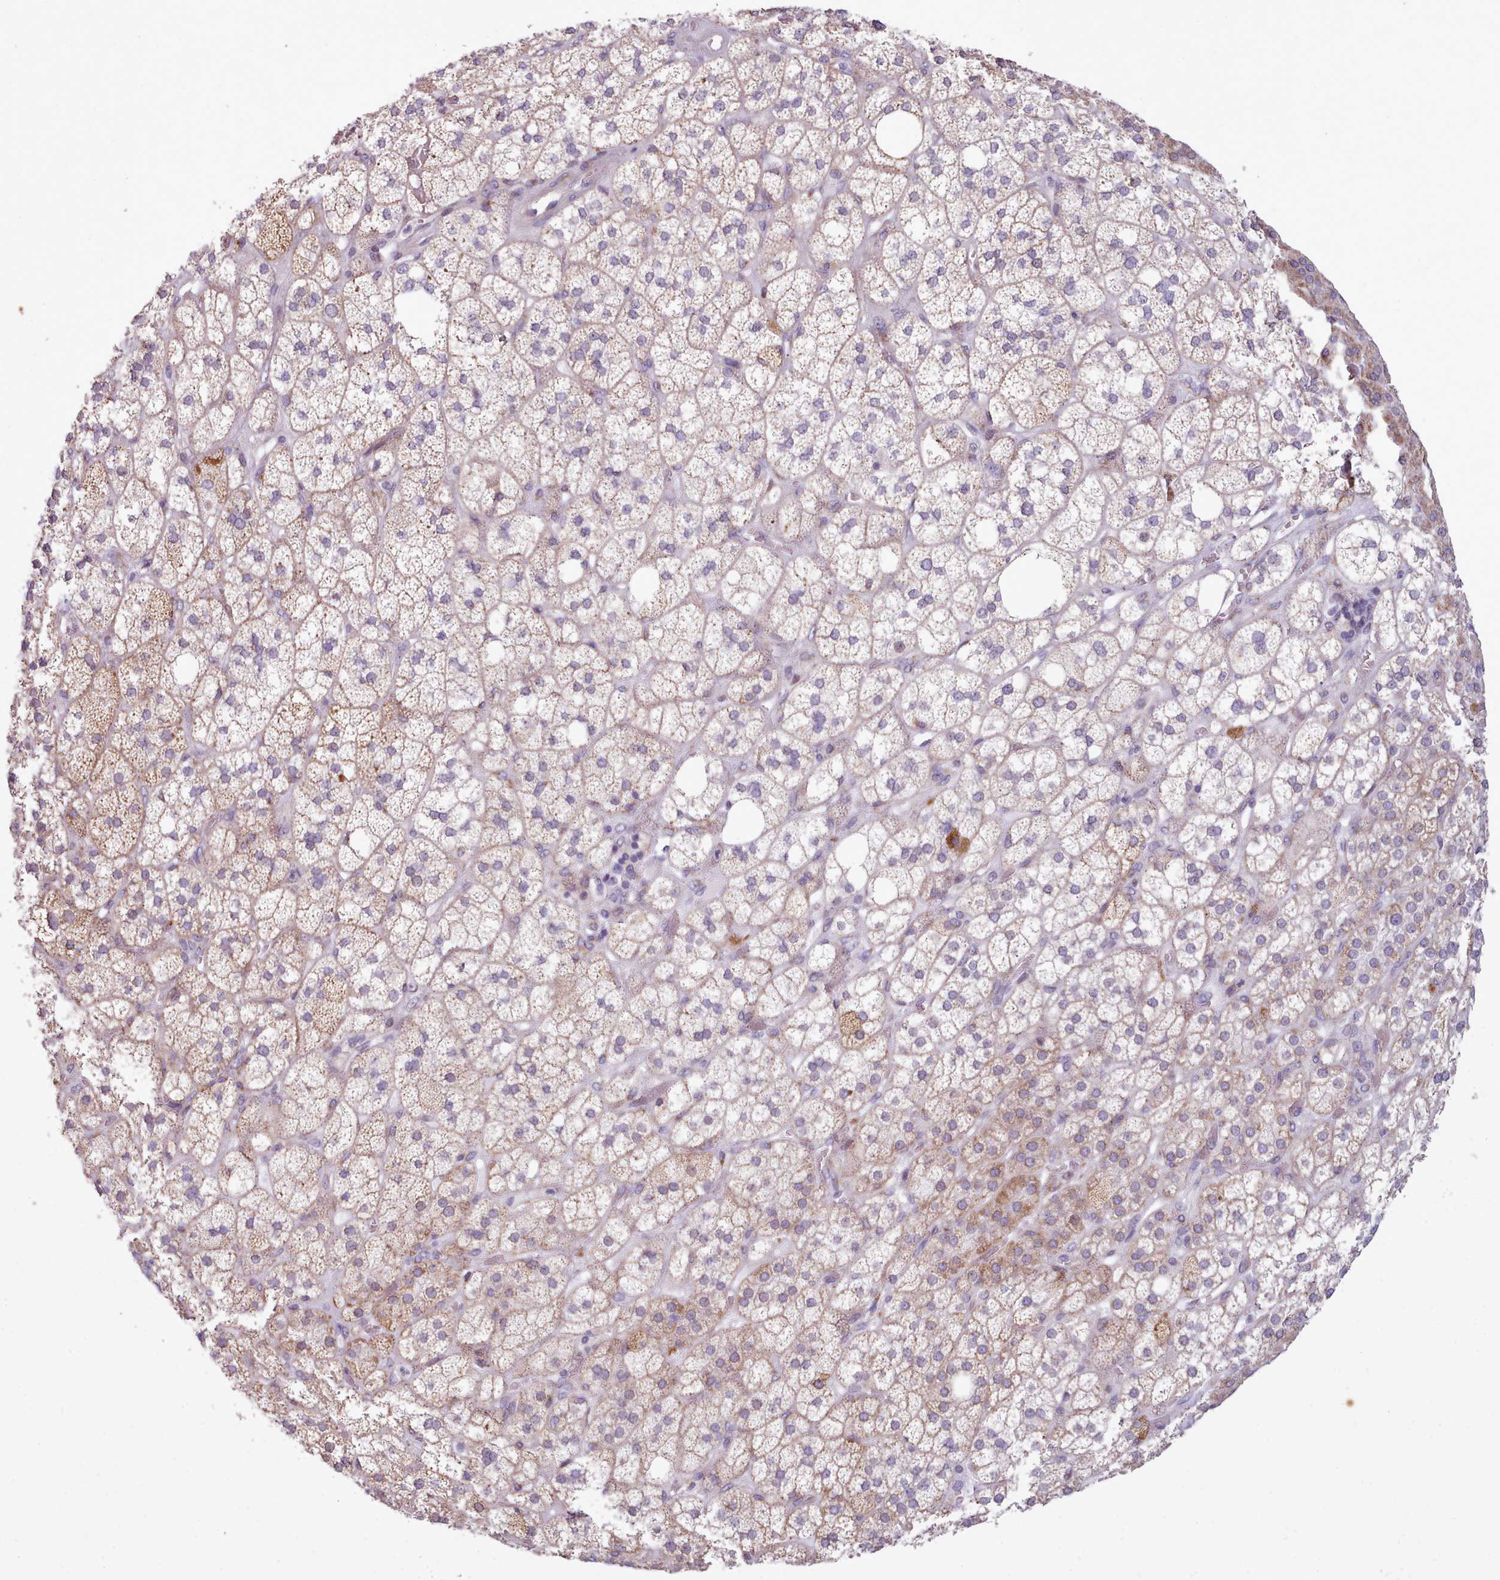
{"staining": {"intensity": "moderate", "quantity": "25%-75%", "location": "cytoplasmic/membranous"}, "tissue": "adrenal gland", "cell_type": "Glandular cells", "image_type": "normal", "snomed": [{"axis": "morphology", "description": "Normal tissue, NOS"}, {"axis": "topography", "description": "Adrenal gland"}], "caption": "Immunohistochemistry (IHC) micrograph of benign adrenal gland stained for a protein (brown), which shows medium levels of moderate cytoplasmic/membranous expression in about 25%-75% of glandular cells.", "gene": "SLC52A3", "patient": {"sex": "male", "age": 61}}